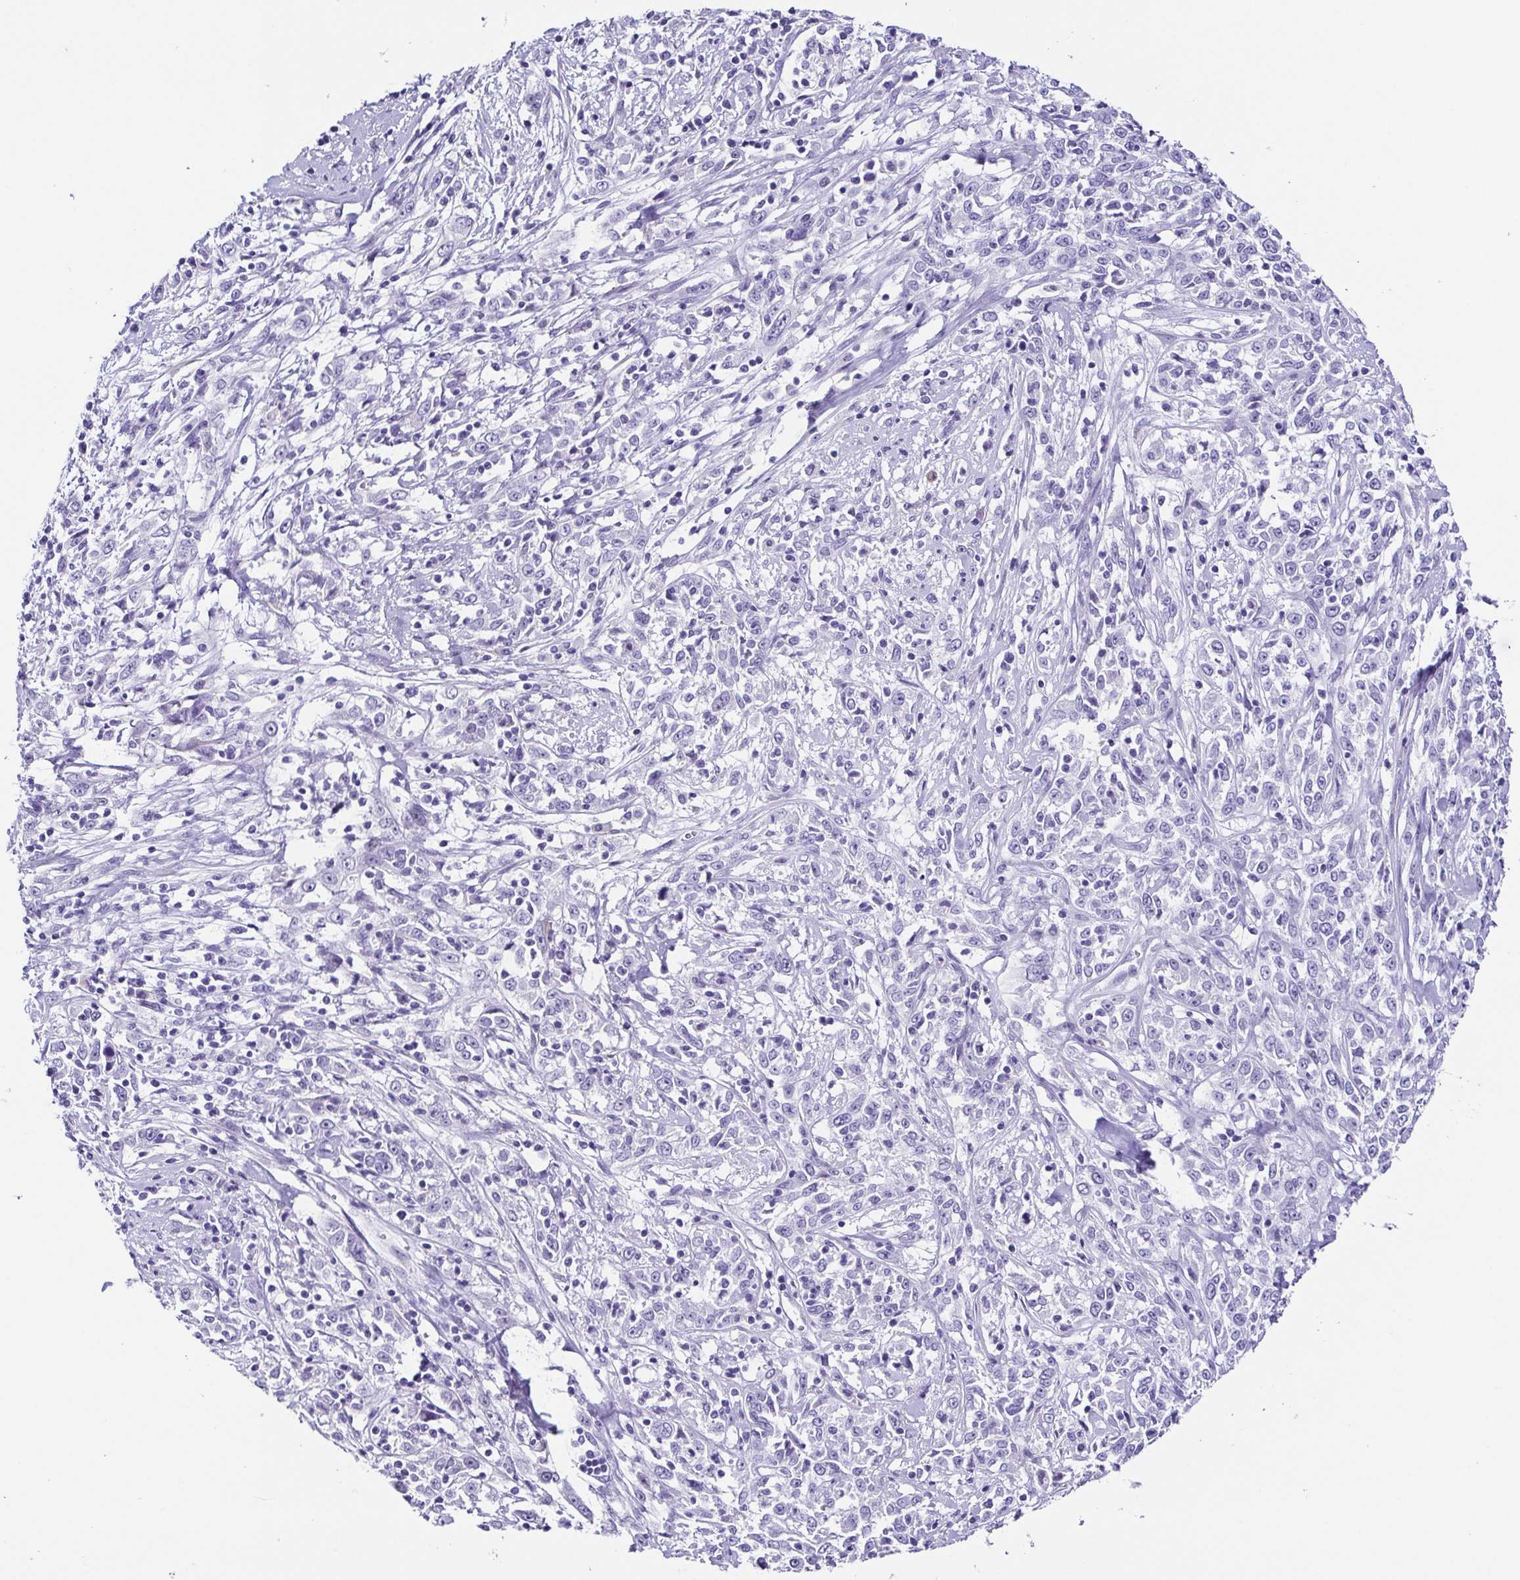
{"staining": {"intensity": "negative", "quantity": "none", "location": "none"}, "tissue": "cervical cancer", "cell_type": "Tumor cells", "image_type": "cancer", "snomed": [{"axis": "morphology", "description": "Adenocarcinoma, NOS"}, {"axis": "topography", "description": "Cervix"}], "caption": "IHC histopathology image of neoplastic tissue: human cervical adenocarcinoma stained with DAB demonstrates no significant protein expression in tumor cells.", "gene": "TNNT2", "patient": {"sex": "female", "age": 40}}